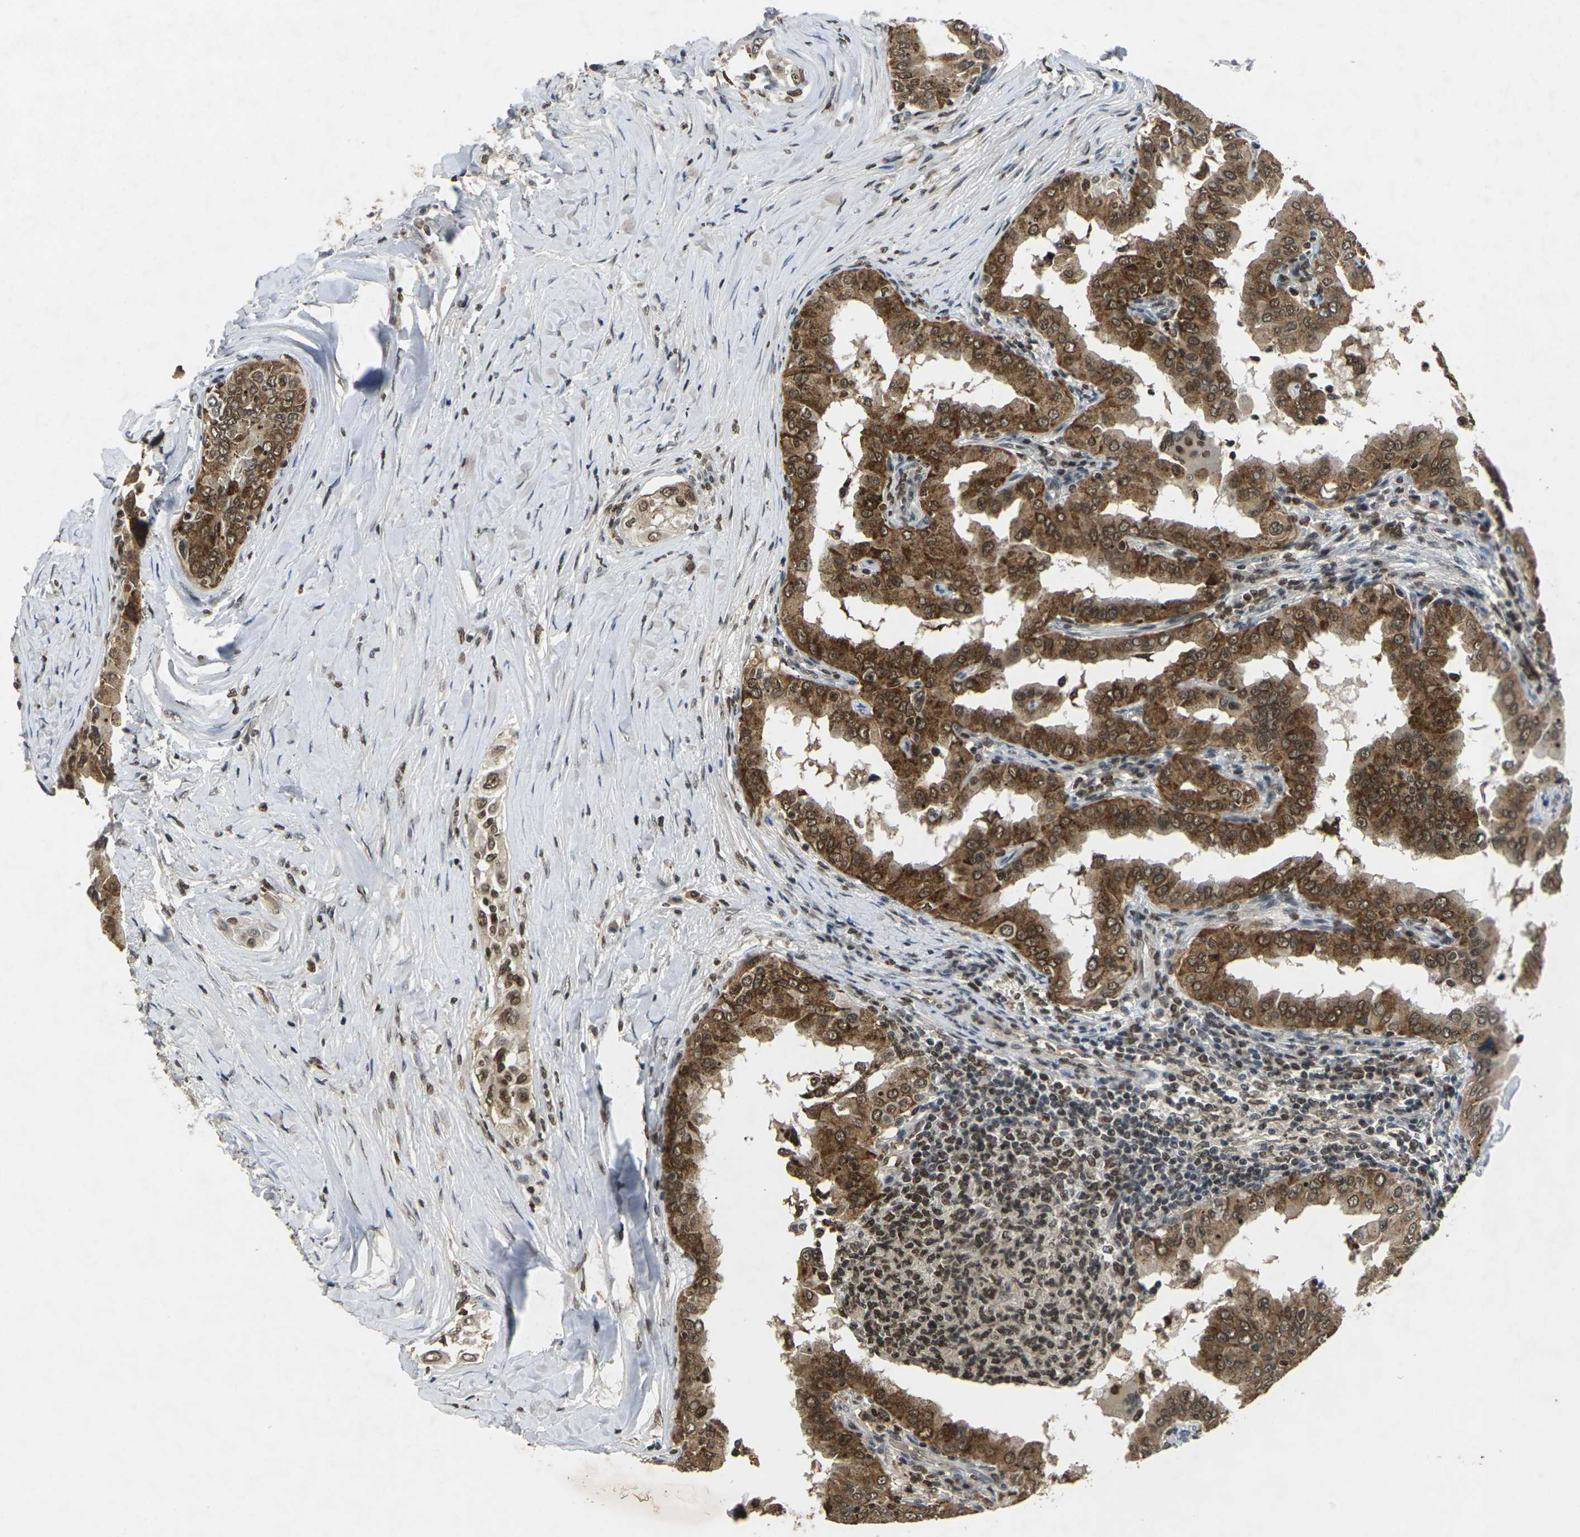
{"staining": {"intensity": "strong", "quantity": ">75%", "location": "cytoplasmic/membranous,nuclear"}, "tissue": "thyroid cancer", "cell_type": "Tumor cells", "image_type": "cancer", "snomed": [{"axis": "morphology", "description": "Papillary adenocarcinoma, NOS"}, {"axis": "topography", "description": "Thyroid gland"}], "caption": "There is high levels of strong cytoplasmic/membranous and nuclear staining in tumor cells of thyroid cancer (papillary adenocarcinoma), as demonstrated by immunohistochemical staining (brown color).", "gene": "NELFA", "patient": {"sex": "male", "age": 33}}